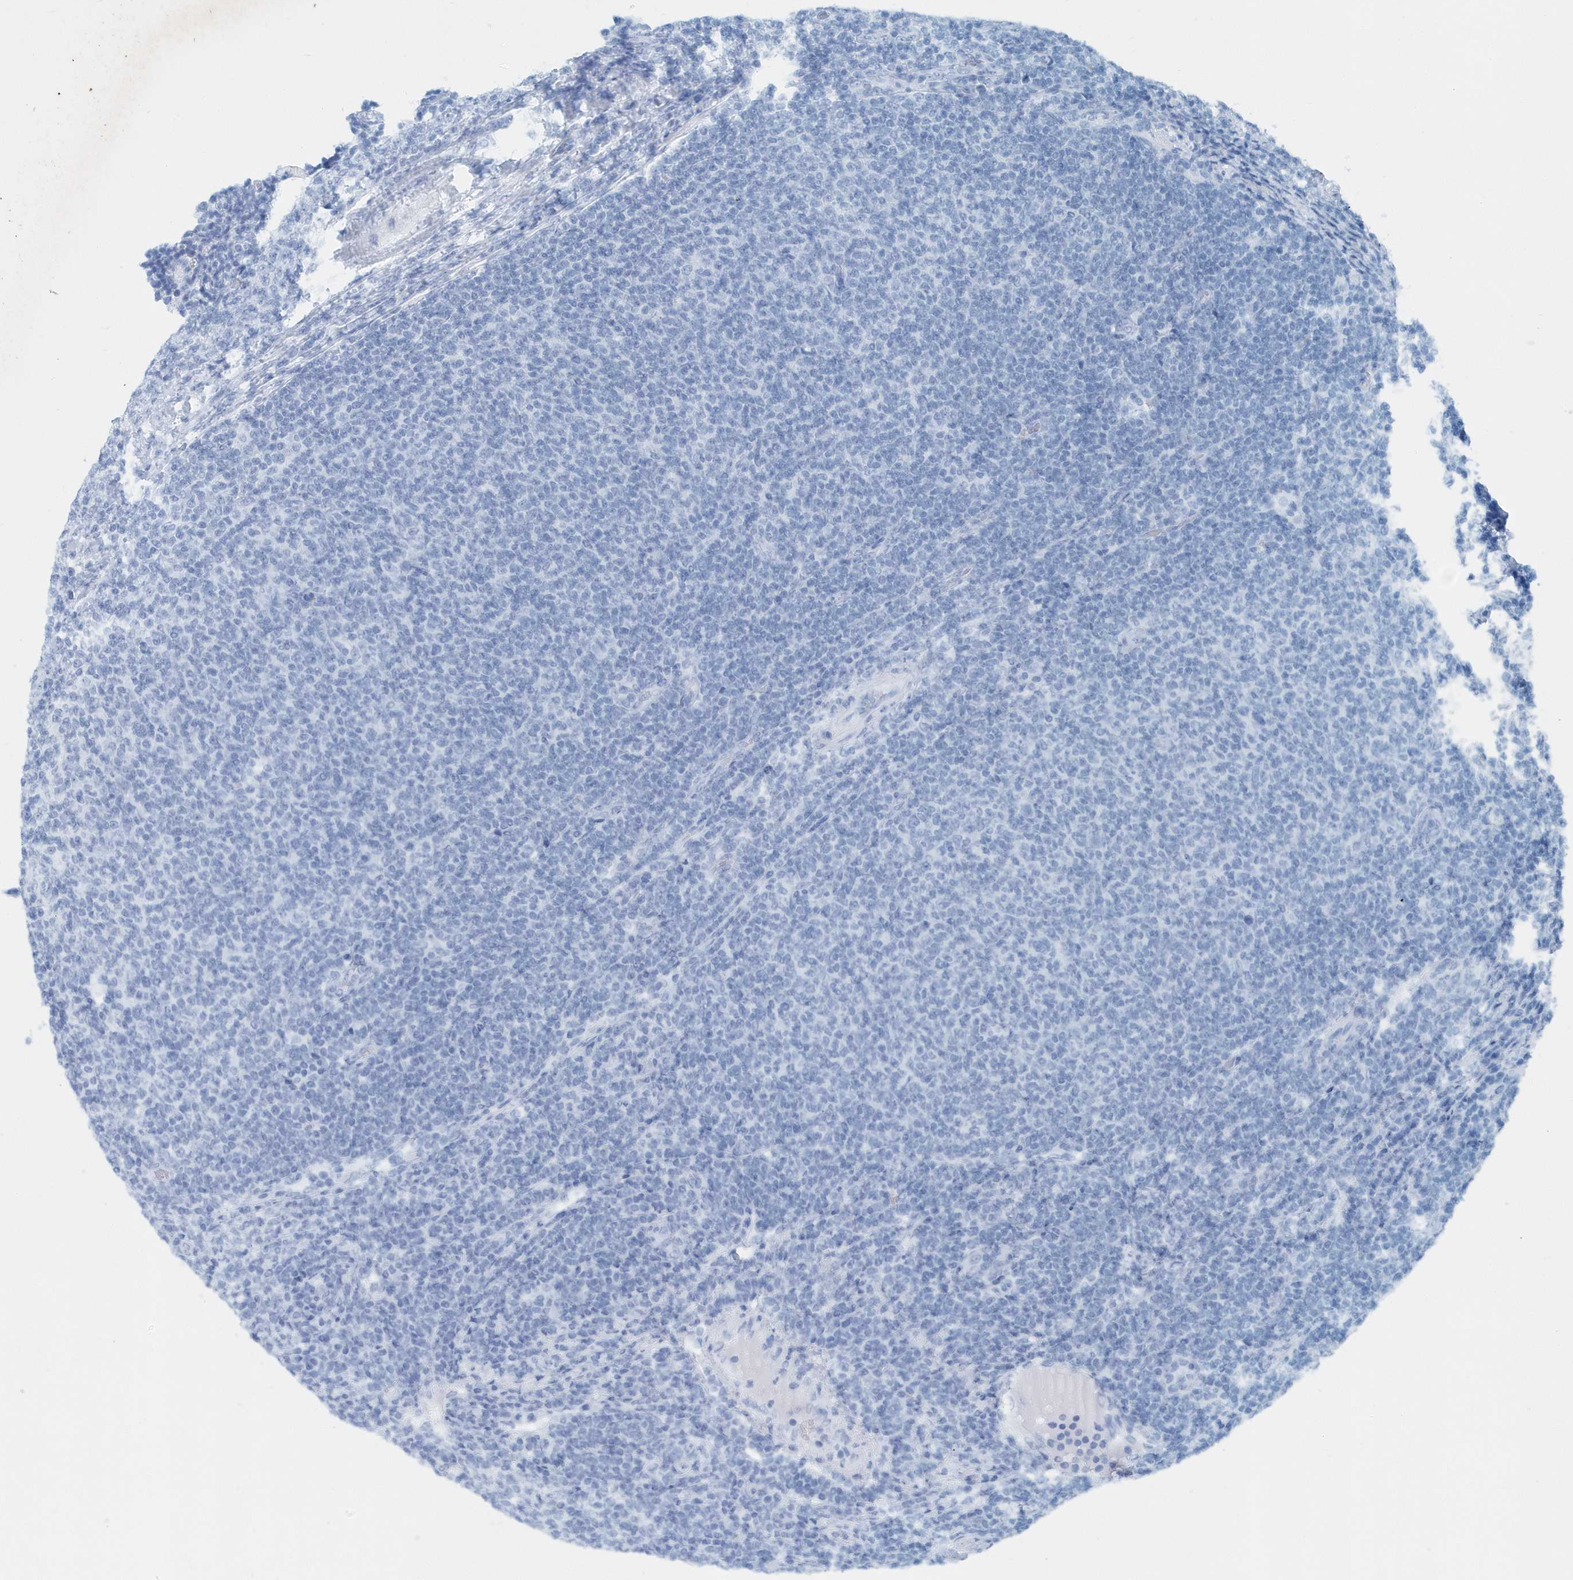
{"staining": {"intensity": "negative", "quantity": "none", "location": "none"}, "tissue": "lymphoma", "cell_type": "Tumor cells", "image_type": "cancer", "snomed": [{"axis": "morphology", "description": "Malignant lymphoma, non-Hodgkin's type, Low grade"}, {"axis": "topography", "description": "Lymph node"}], "caption": "High power microscopy image of an IHC image of low-grade malignant lymphoma, non-Hodgkin's type, revealing no significant staining in tumor cells.", "gene": "PFN2", "patient": {"sex": "male", "age": 66}}